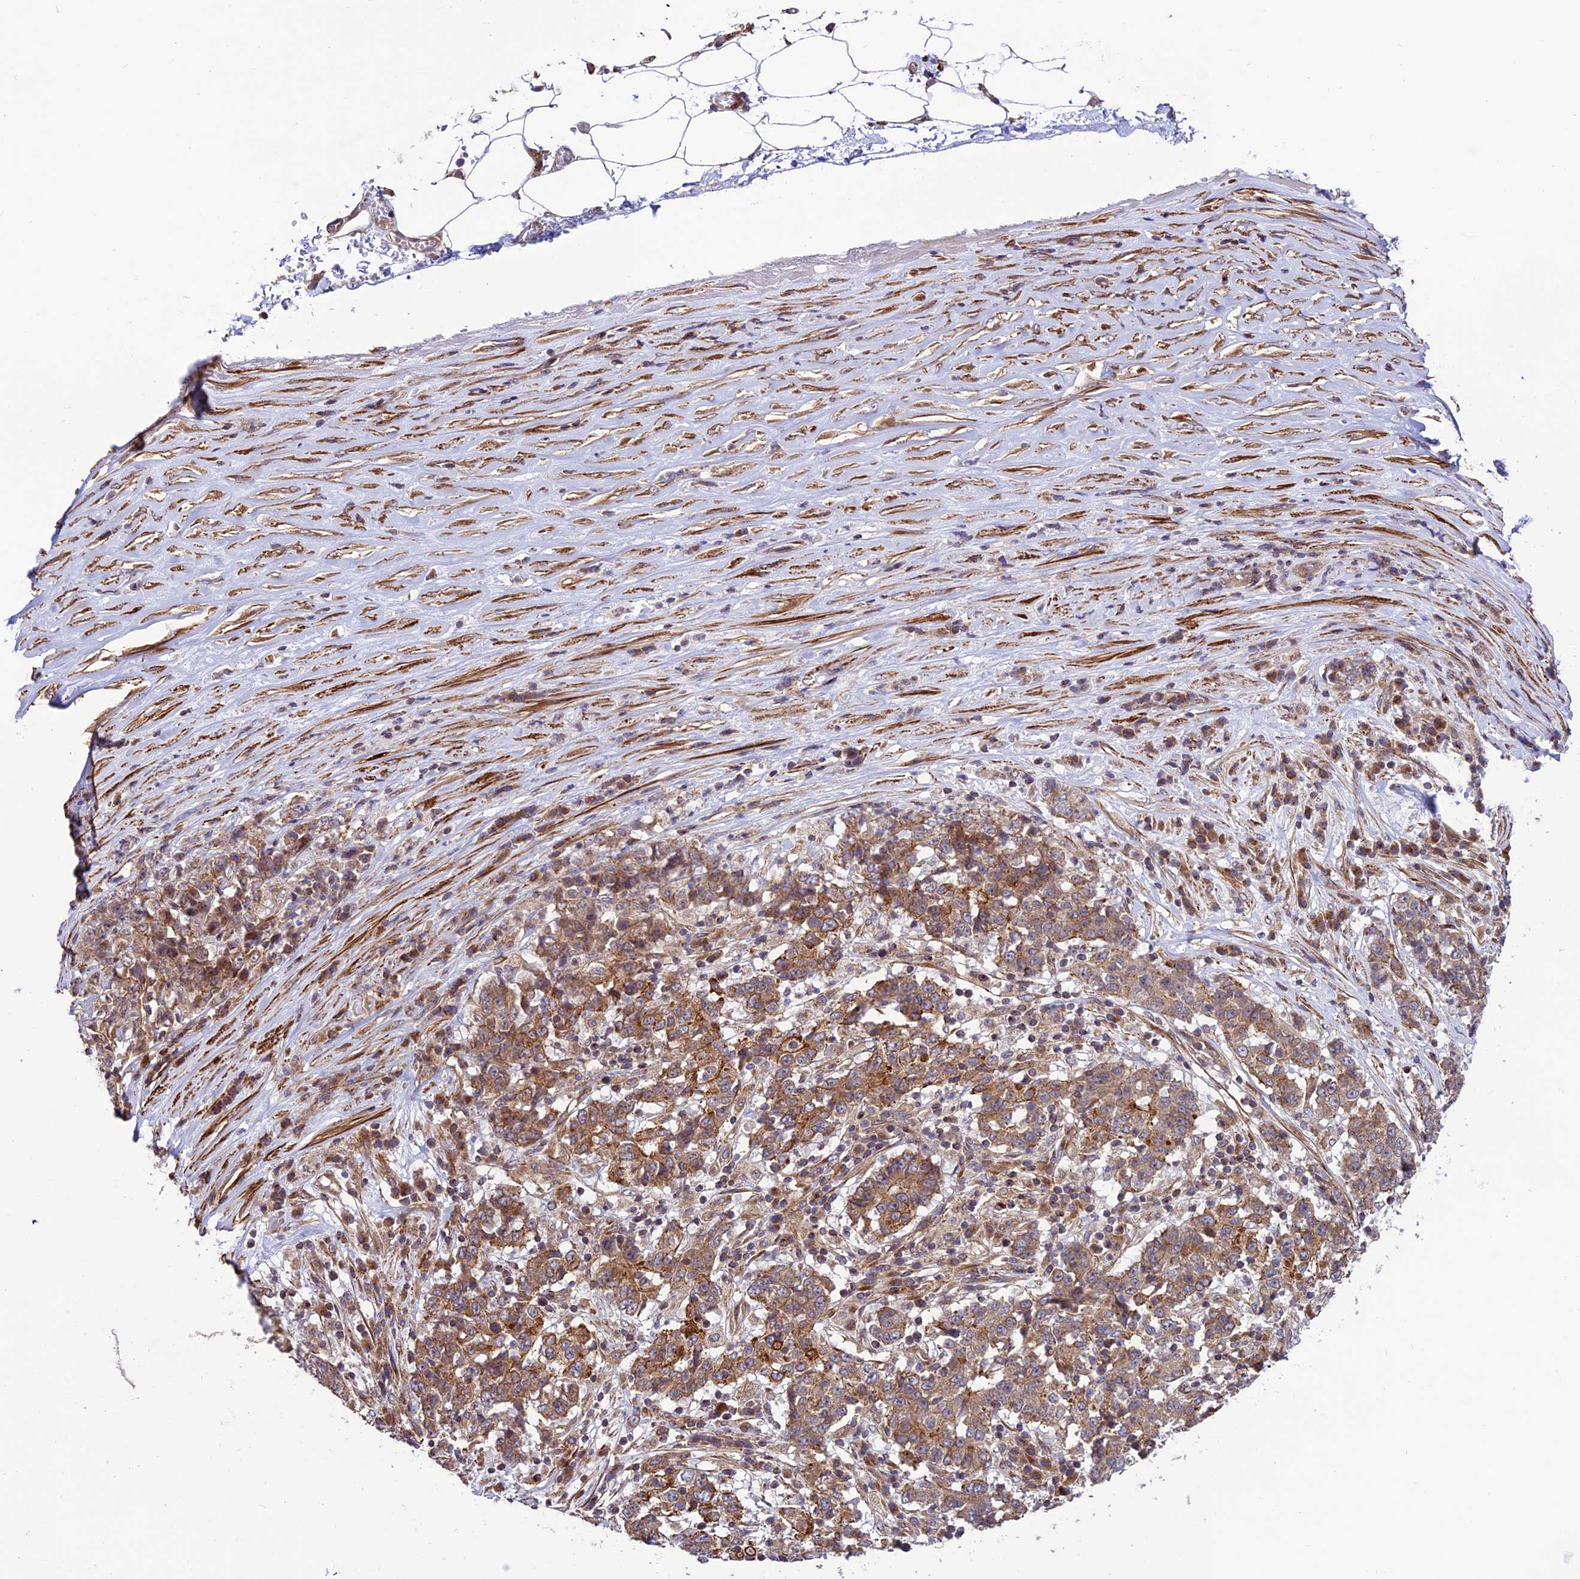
{"staining": {"intensity": "moderate", "quantity": ">75%", "location": "cytoplasmic/membranous"}, "tissue": "stomach cancer", "cell_type": "Tumor cells", "image_type": "cancer", "snomed": [{"axis": "morphology", "description": "Adenocarcinoma, NOS"}, {"axis": "topography", "description": "Stomach"}], "caption": "Stomach adenocarcinoma was stained to show a protein in brown. There is medium levels of moderate cytoplasmic/membranous expression in approximately >75% of tumor cells.", "gene": "TNIP3", "patient": {"sex": "male", "age": 59}}